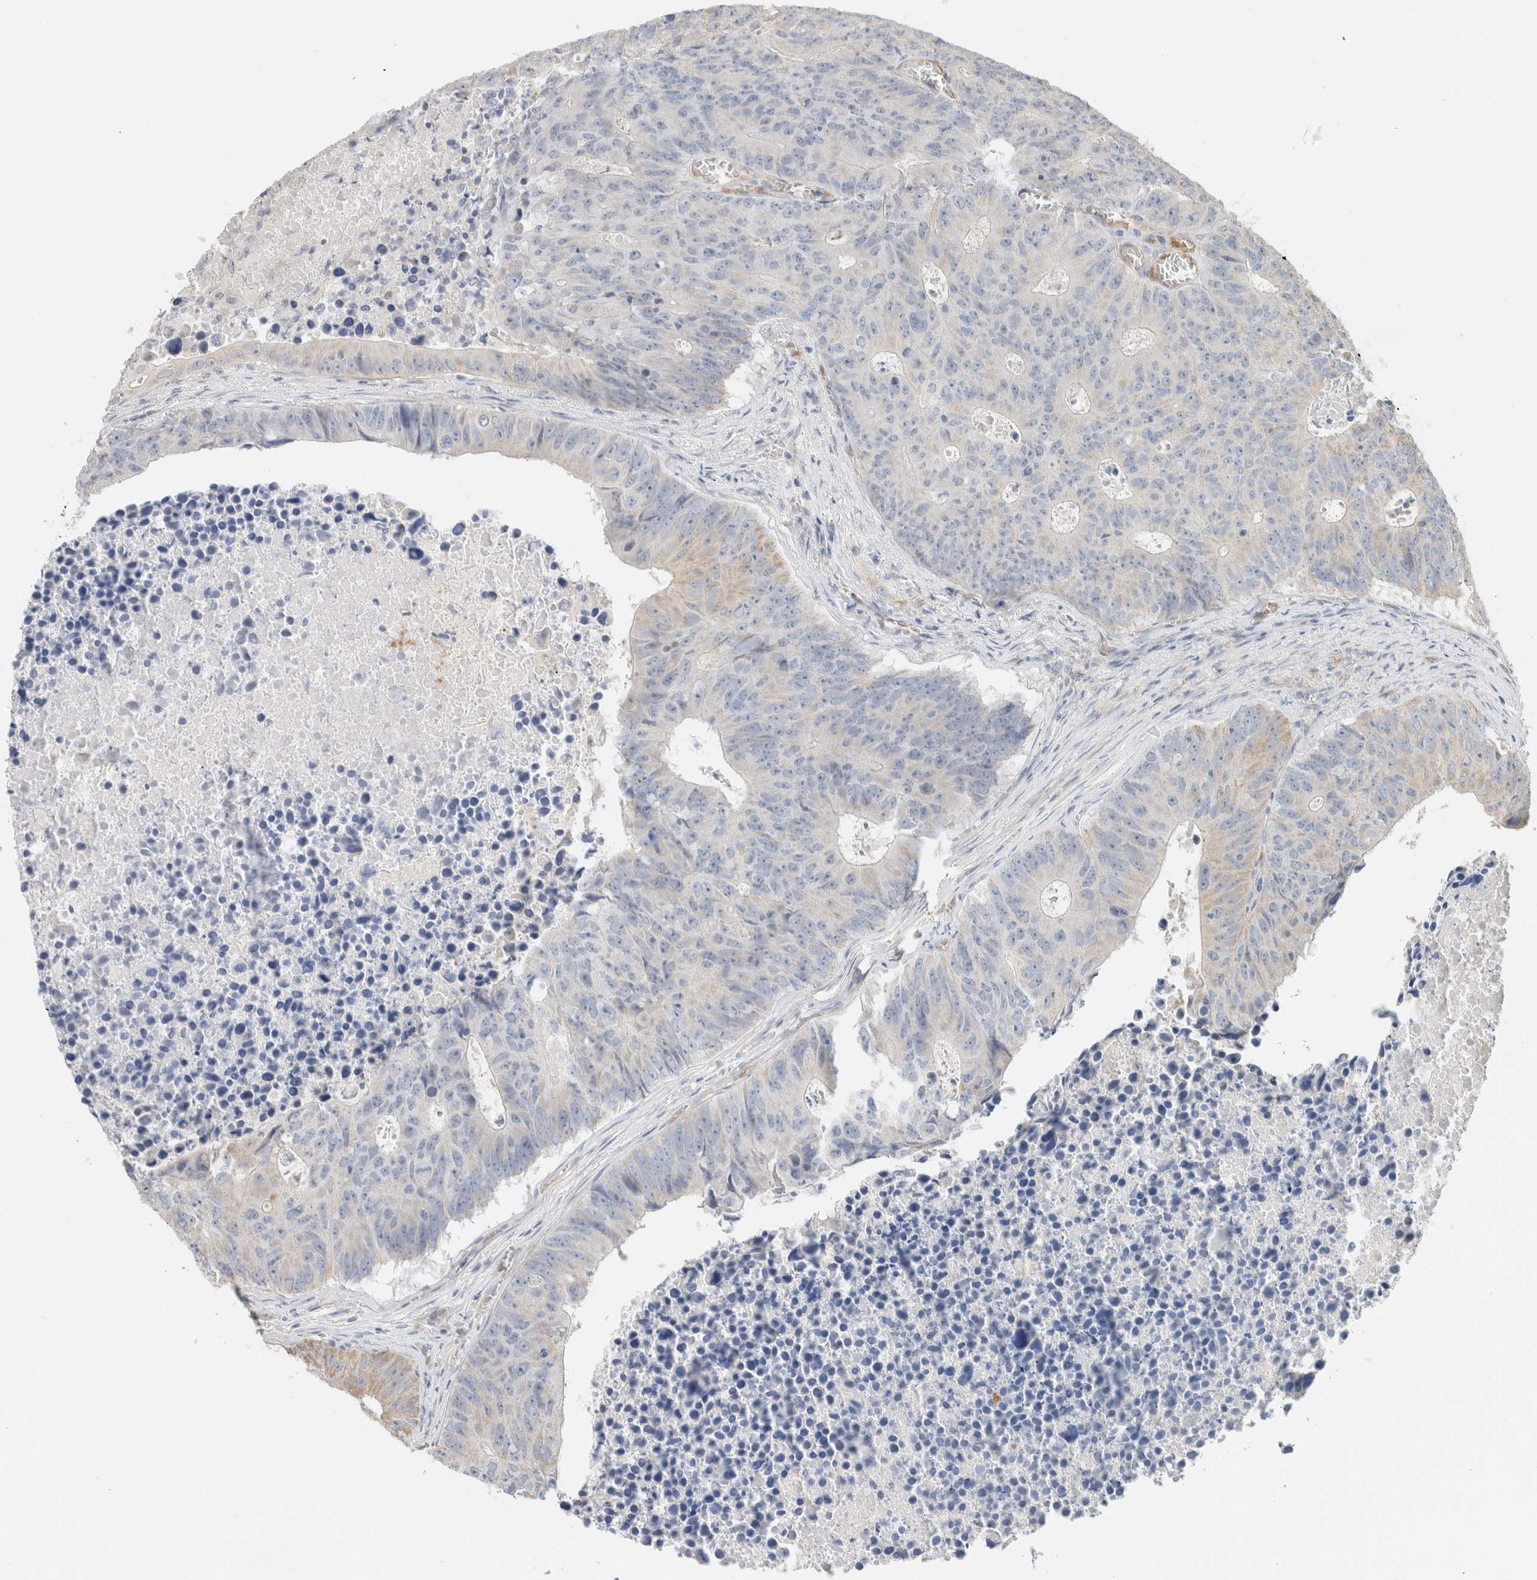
{"staining": {"intensity": "weak", "quantity": "25%-75%", "location": "cytoplasmic/membranous"}, "tissue": "colorectal cancer", "cell_type": "Tumor cells", "image_type": "cancer", "snomed": [{"axis": "morphology", "description": "Adenocarcinoma, NOS"}, {"axis": "topography", "description": "Colon"}], "caption": "Immunohistochemical staining of adenocarcinoma (colorectal) exhibits low levels of weak cytoplasmic/membranous positivity in approximately 25%-75% of tumor cells.", "gene": "CA13", "patient": {"sex": "male", "age": 87}}